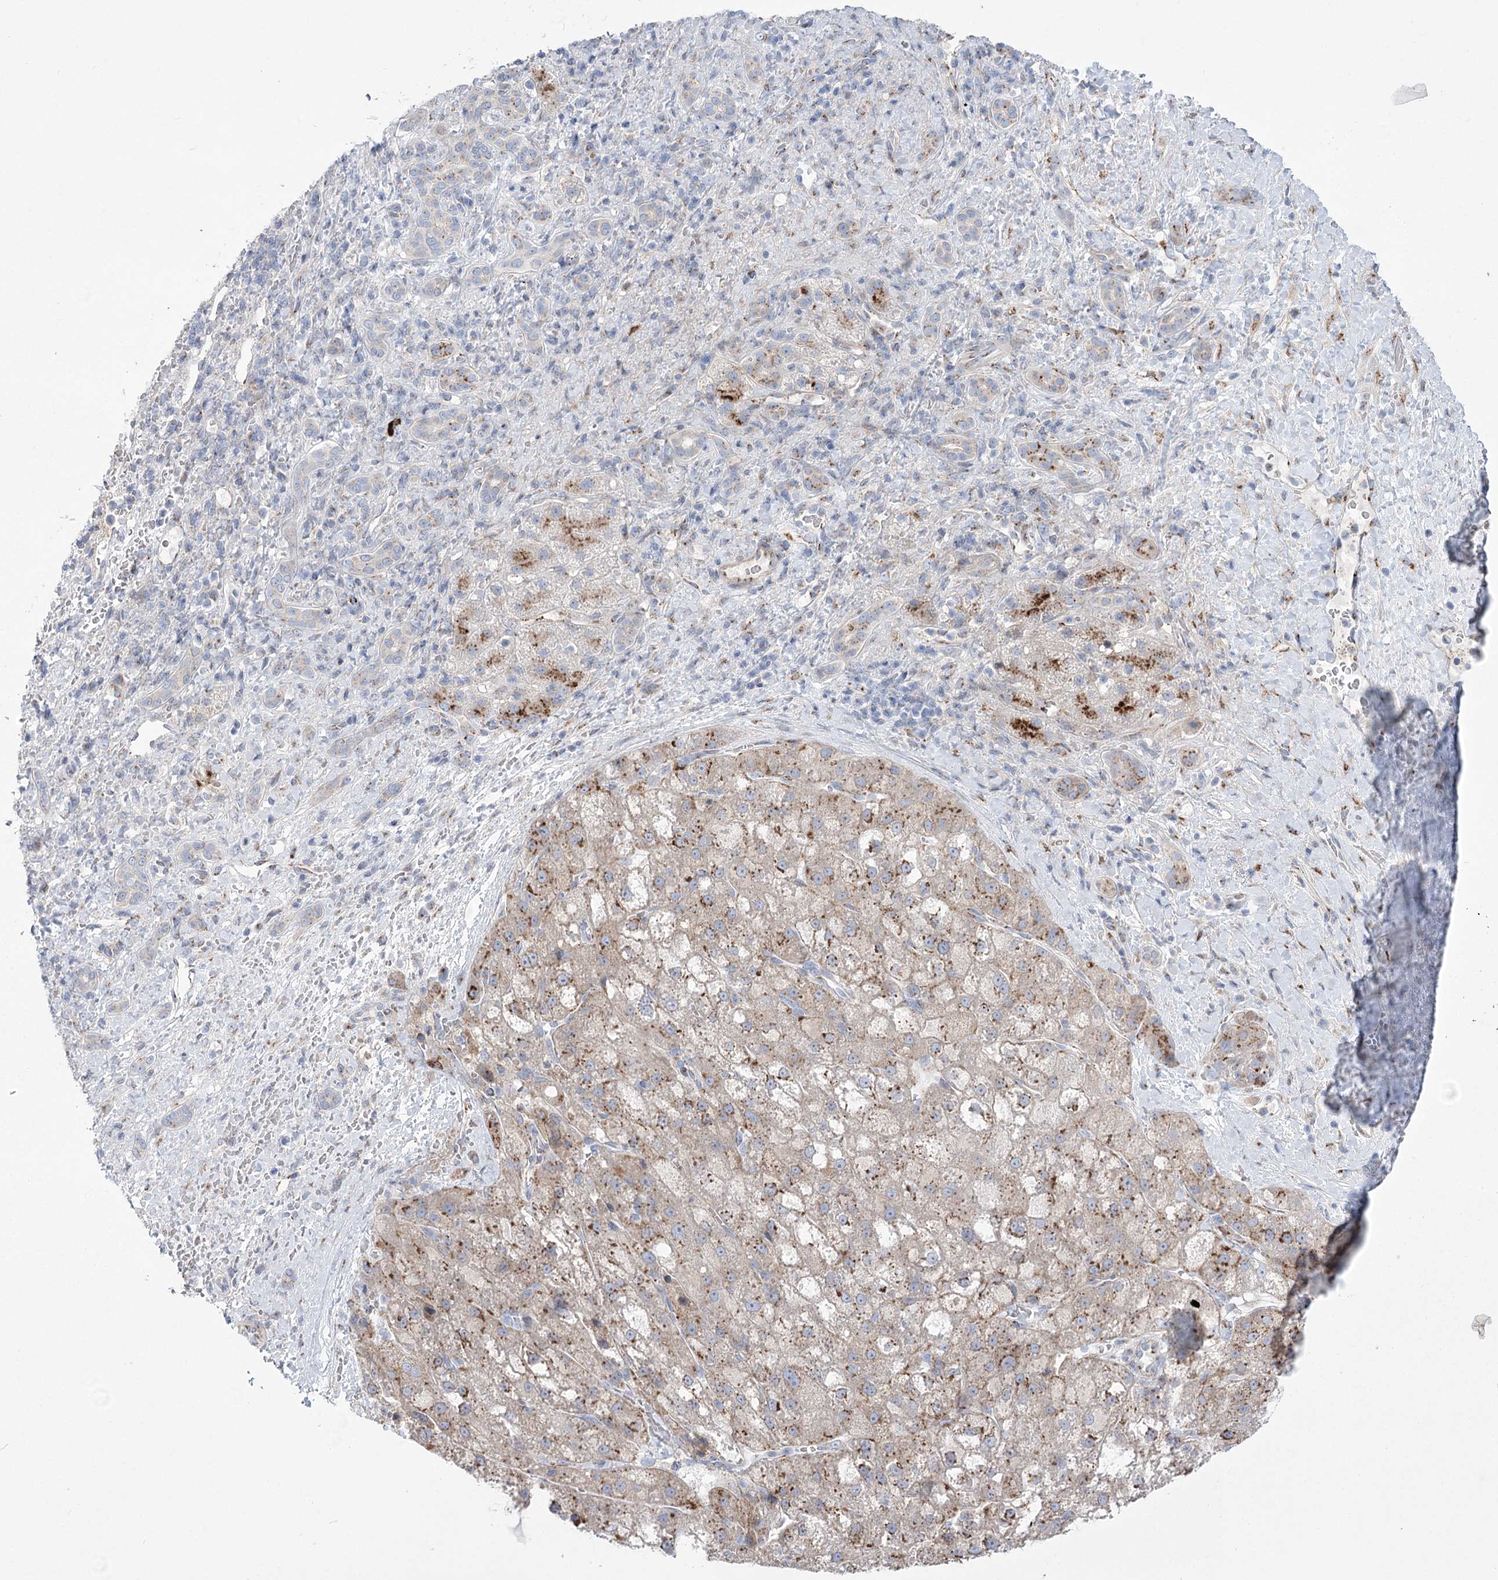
{"staining": {"intensity": "weak", "quantity": ">75%", "location": "cytoplasmic/membranous"}, "tissue": "liver cancer", "cell_type": "Tumor cells", "image_type": "cancer", "snomed": [{"axis": "morphology", "description": "Normal tissue, NOS"}, {"axis": "morphology", "description": "Carcinoma, Hepatocellular, NOS"}, {"axis": "topography", "description": "Liver"}], "caption": "This is a micrograph of immunohistochemistry staining of hepatocellular carcinoma (liver), which shows weak staining in the cytoplasmic/membranous of tumor cells.", "gene": "NME7", "patient": {"sex": "male", "age": 57}}